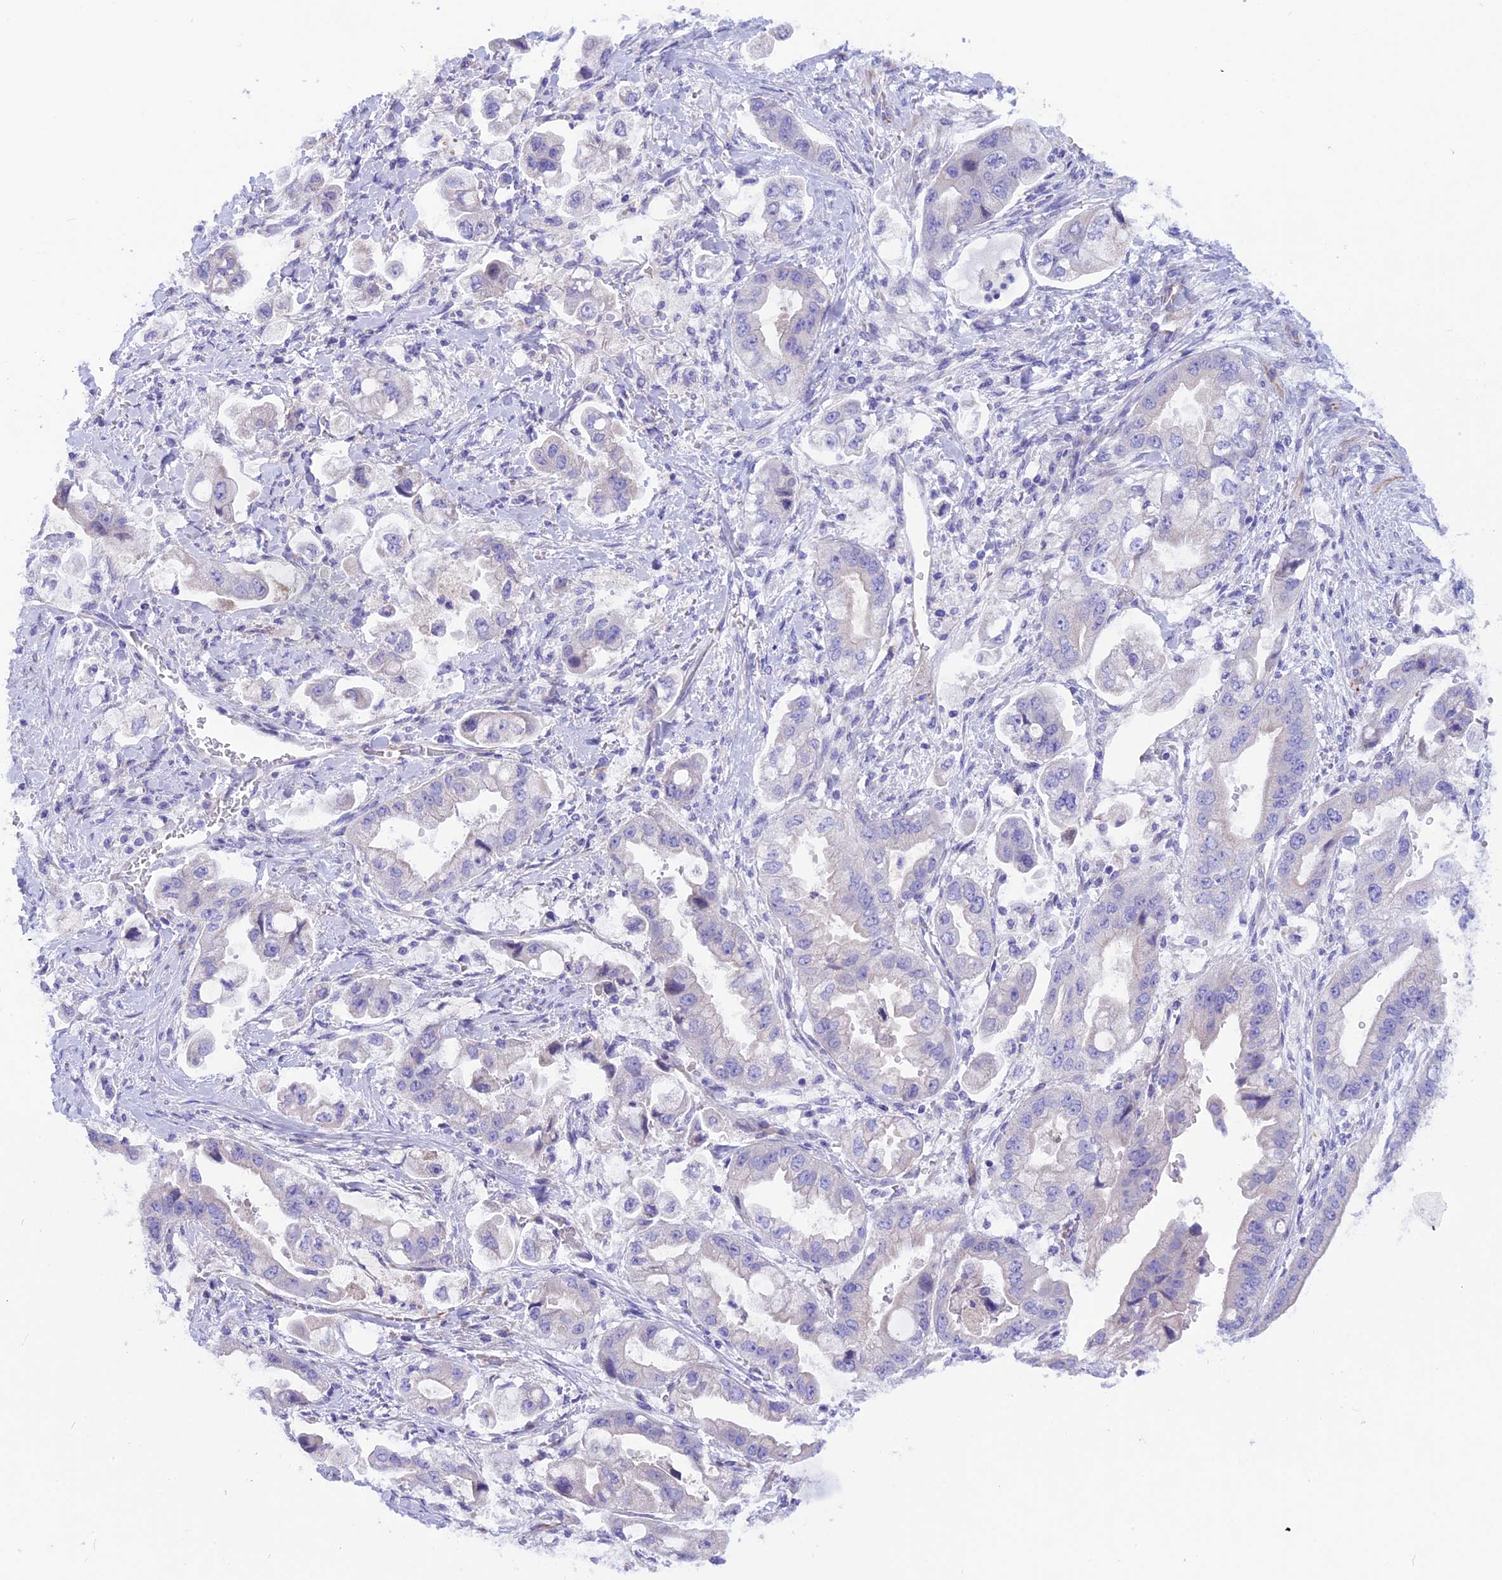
{"staining": {"intensity": "negative", "quantity": "none", "location": "none"}, "tissue": "stomach cancer", "cell_type": "Tumor cells", "image_type": "cancer", "snomed": [{"axis": "morphology", "description": "Adenocarcinoma, NOS"}, {"axis": "topography", "description": "Stomach"}], "caption": "Stomach cancer was stained to show a protein in brown. There is no significant staining in tumor cells. (Brightfield microscopy of DAB (3,3'-diaminobenzidine) immunohistochemistry (IHC) at high magnification).", "gene": "TMEM138", "patient": {"sex": "male", "age": 62}}